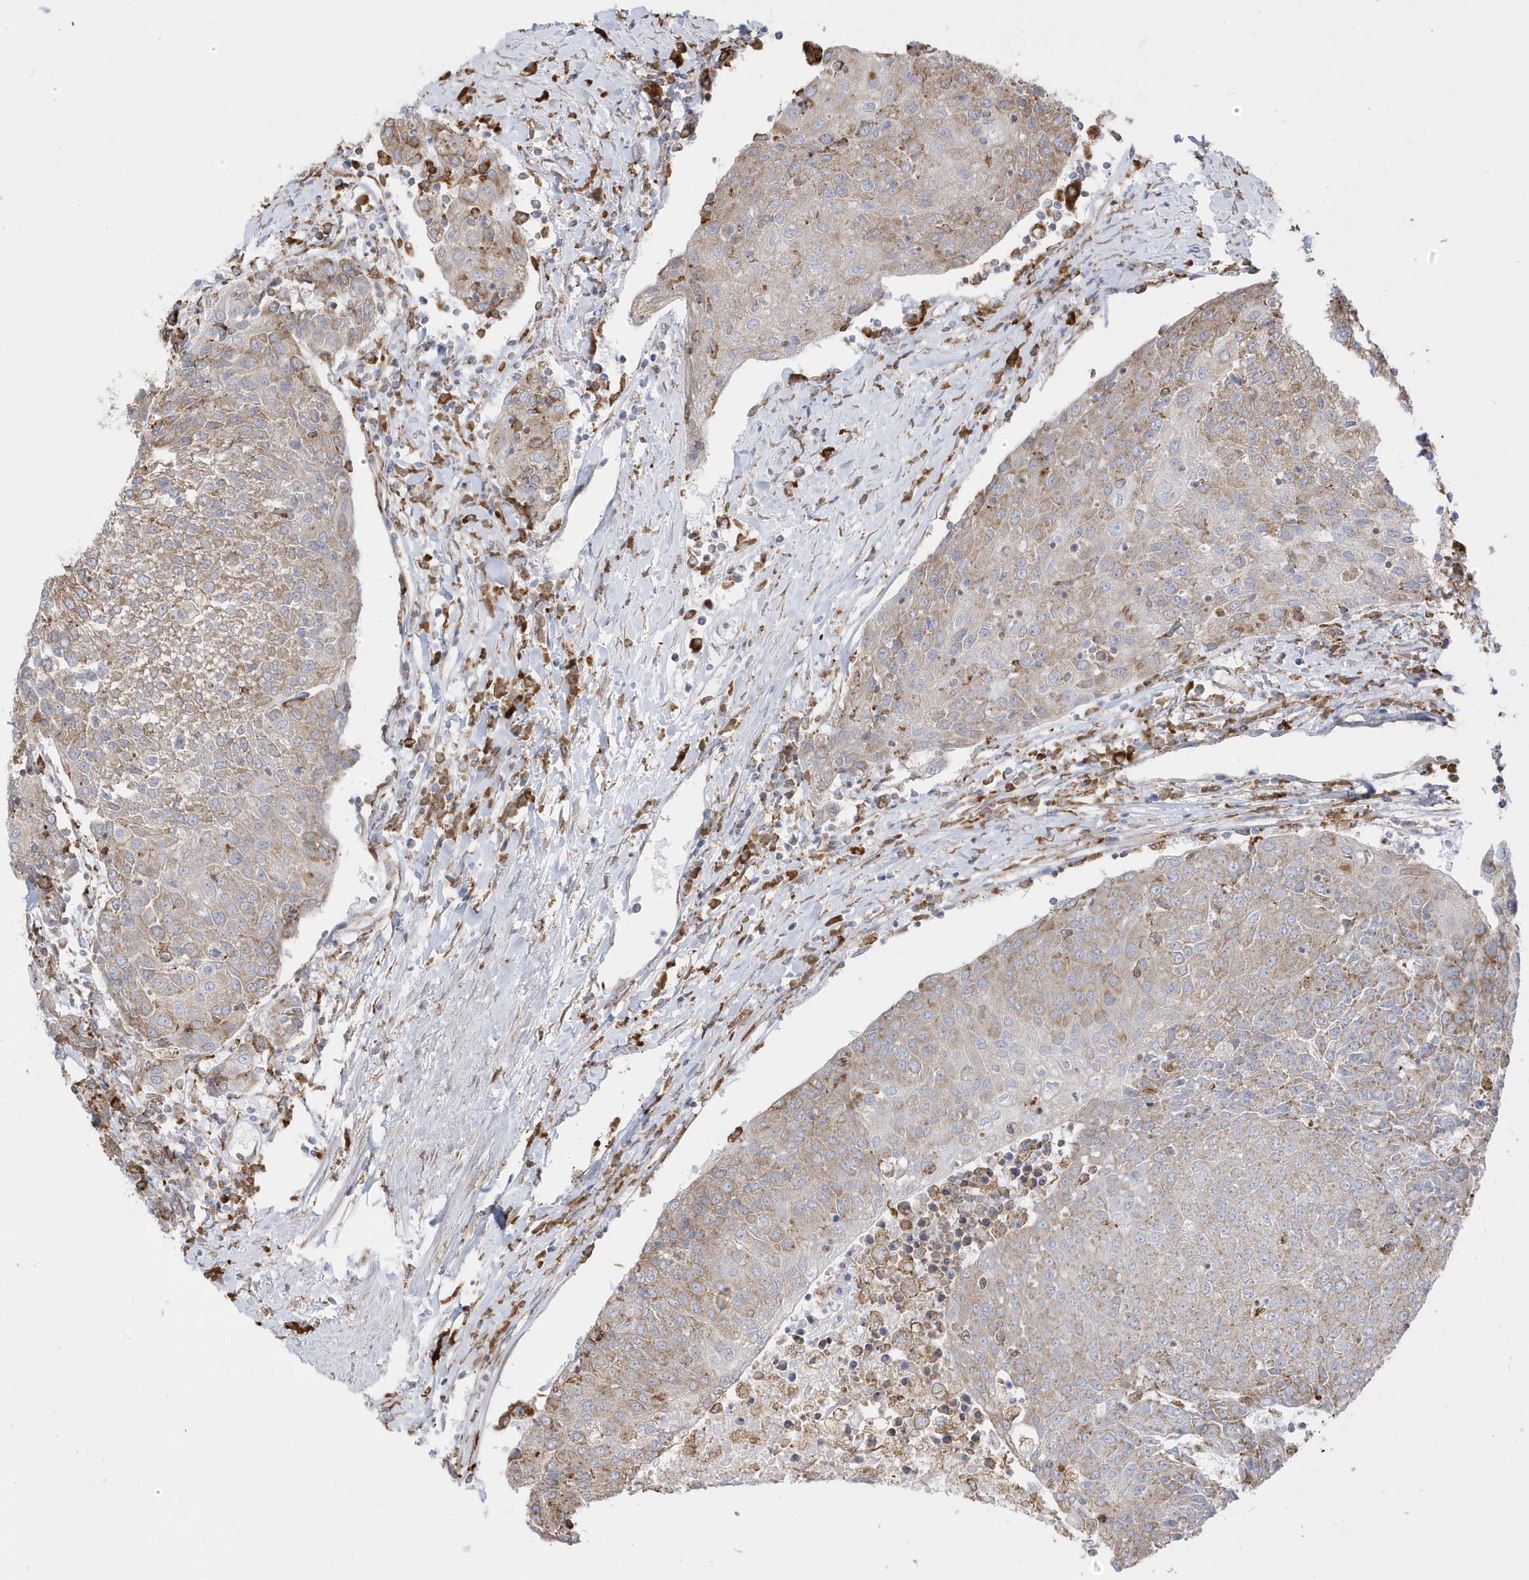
{"staining": {"intensity": "moderate", "quantity": ">75%", "location": "cytoplasmic/membranous"}, "tissue": "urothelial cancer", "cell_type": "Tumor cells", "image_type": "cancer", "snomed": [{"axis": "morphology", "description": "Urothelial carcinoma, High grade"}, {"axis": "topography", "description": "Urinary bladder"}], "caption": "A micrograph showing moderate cytoplasmic/membranous staining in approximately >75% of tumor cells in urothelial cancer, as visualized by brown immunohistochemical staining.", "gene": "PDIA6", "patient": {"sex": "female", "age": 85}}